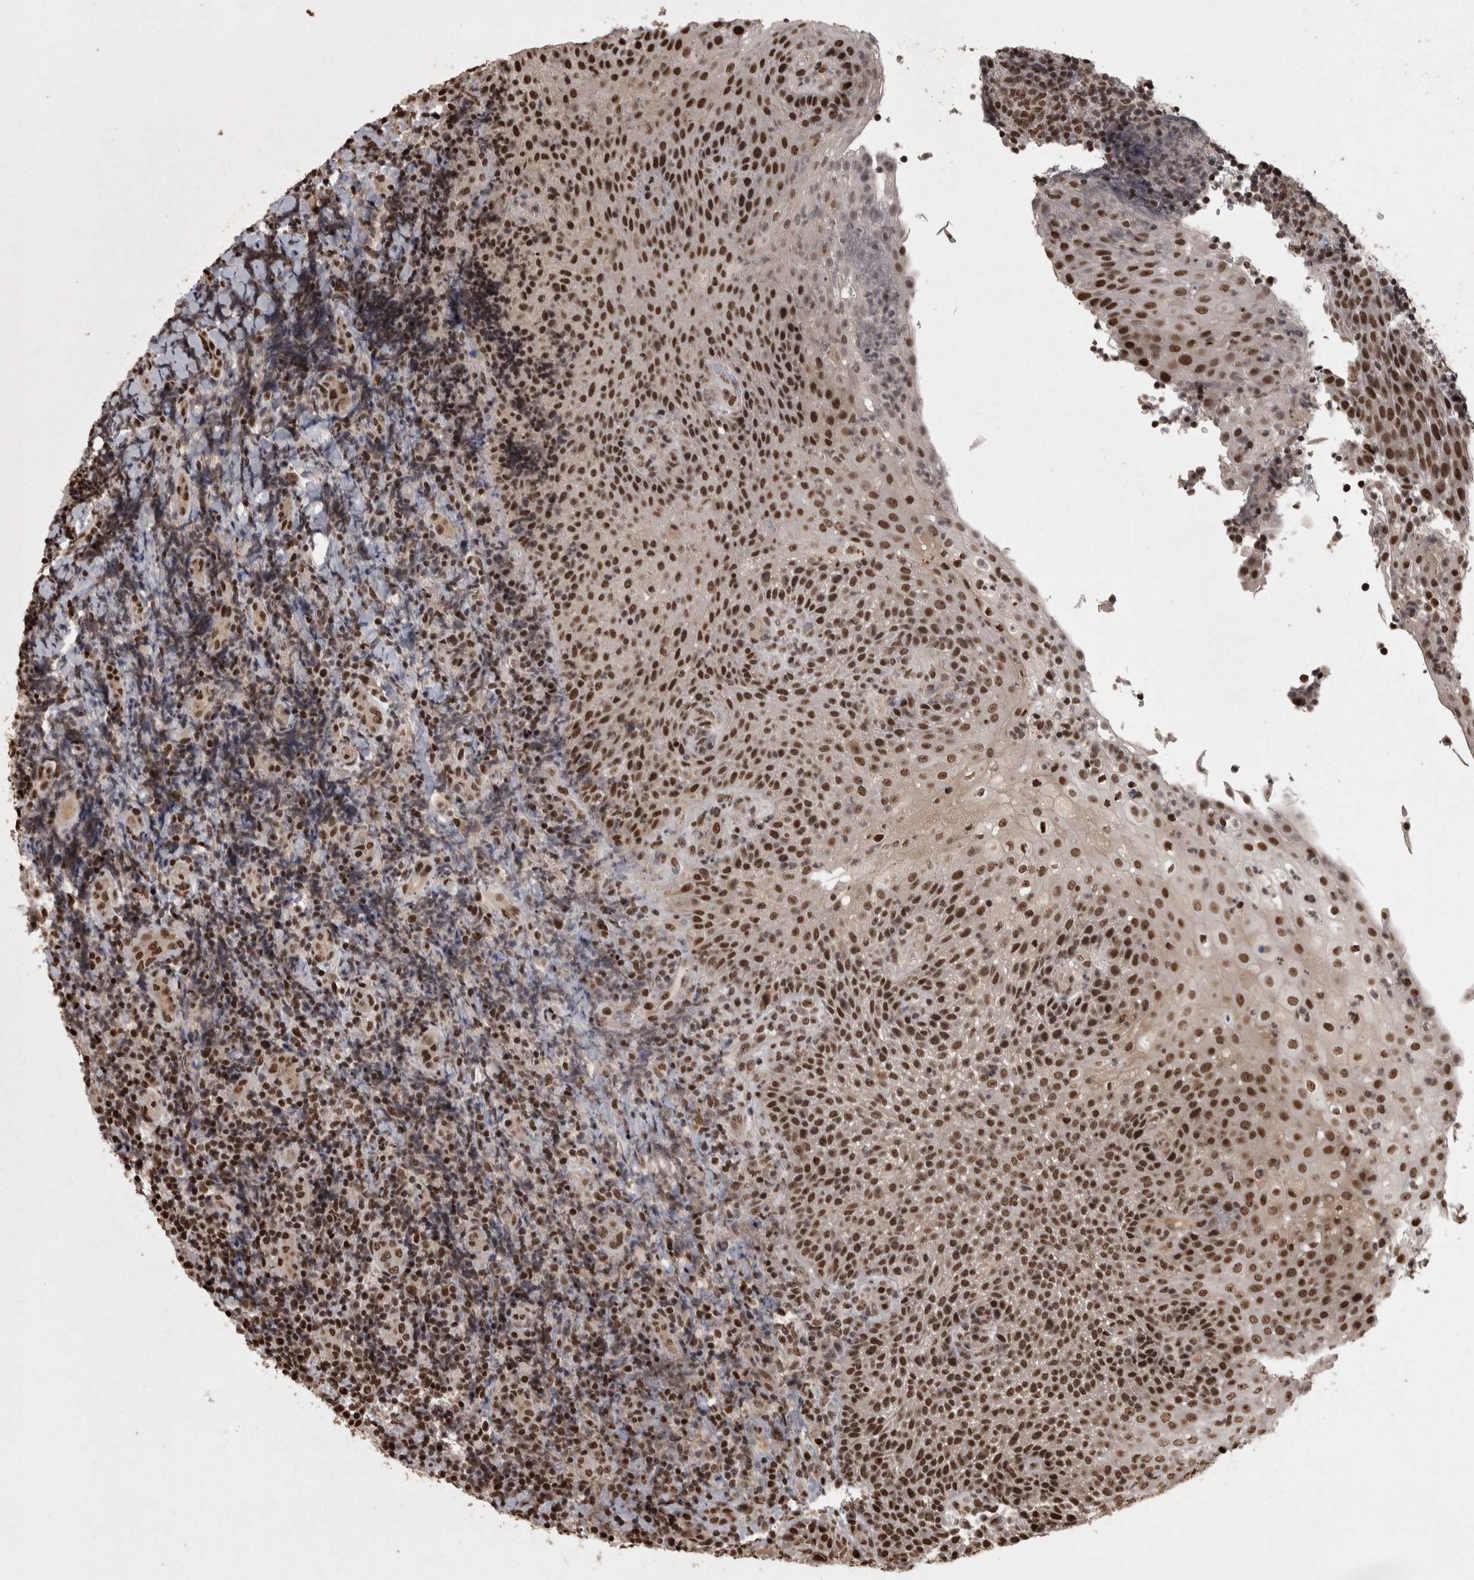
{"staining": {"intensity": "moderate", "quantity": ">75%", "location": "nuclear"}, "tissue": "lymphoma", "cell_type": "Tumor cells", "image_type": "cancer", "snomed": [{"axis": "morphology", "description": "Malignant lymphoma, non-Hodgkin's type, High grade"}, {"axis": "topography", "description": "Tonsil"}], "caption": "Malignant lymphoma, non-Hodgkin's type (high-grade) was stained to show a protein in brown. There is medium levels of moderate nuclear staining in approximately >75% of tumor cells. The staining was performed using DAB to visualize the protein expression in brown, while the nuclei were stained in blue with hematoxylin (Magnification: 20x).", "gene": "ZFHX4", "patient": {"sex": "female", "age": 36}}